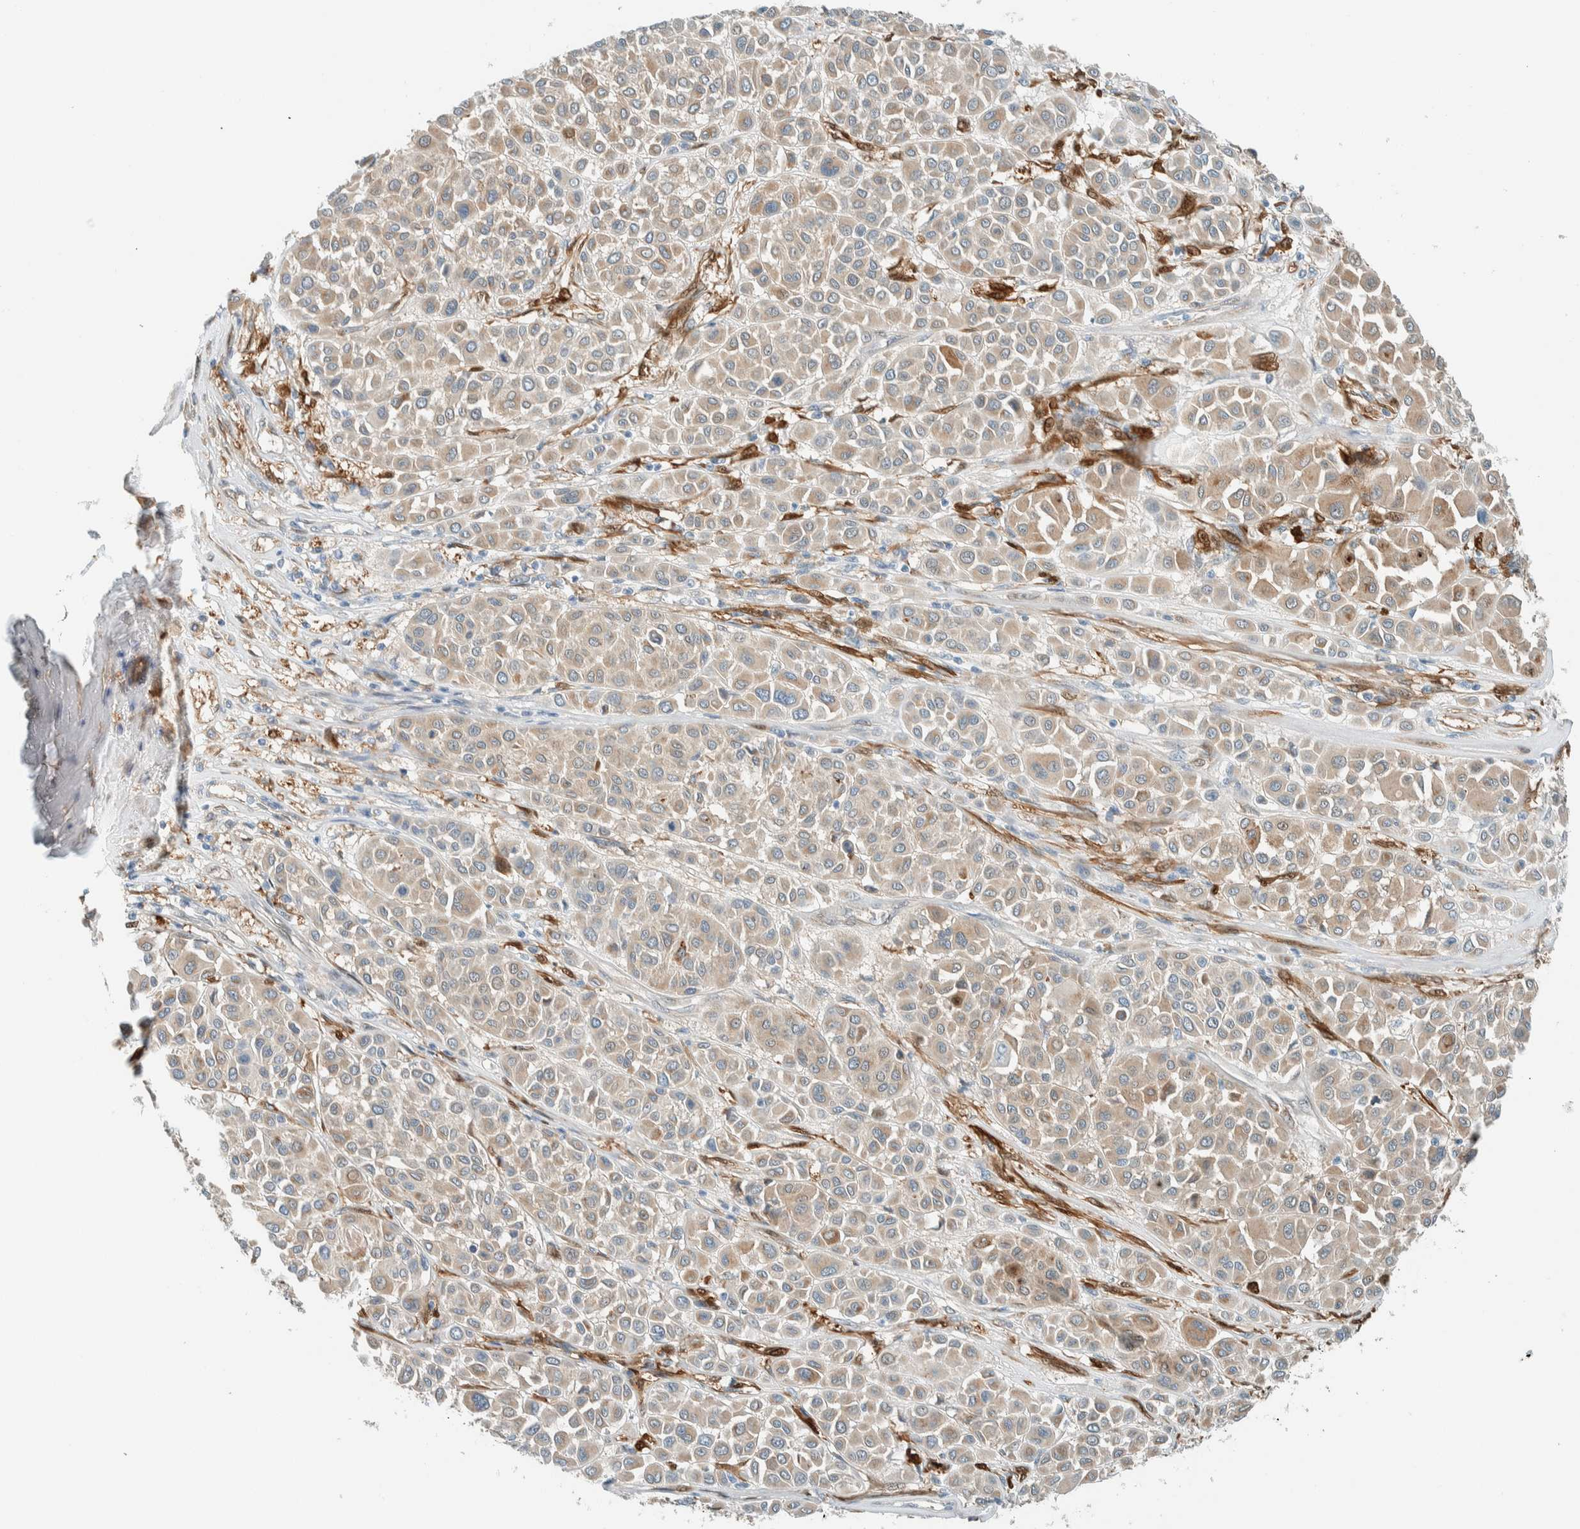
{"staining": {"intensity": "weak", "quantity": ">75%", "location": "cytoplasmic/membranous"}, "tissue": "melanoma", "cell_type": "Tumor cells", "image_type": "cancer", "snomed": [{"axis": "morphology", "description": "Malignant melanoma, Metastatic site"}, {"axis": "topography", "description": "Soft tissue"}], "caption": "The micrograph displays immunohistochemical staining of malignant melanoma (metastatic site). There is weak cytoplasmic/membranous positivity is present in about >75% of tumor cells. (DAB (3,3'-diaminobenzidine) IHC with brightfield microscopy, high magnification).", "gene": "NXN", "patient": {"sex": "male", "age": 41}}